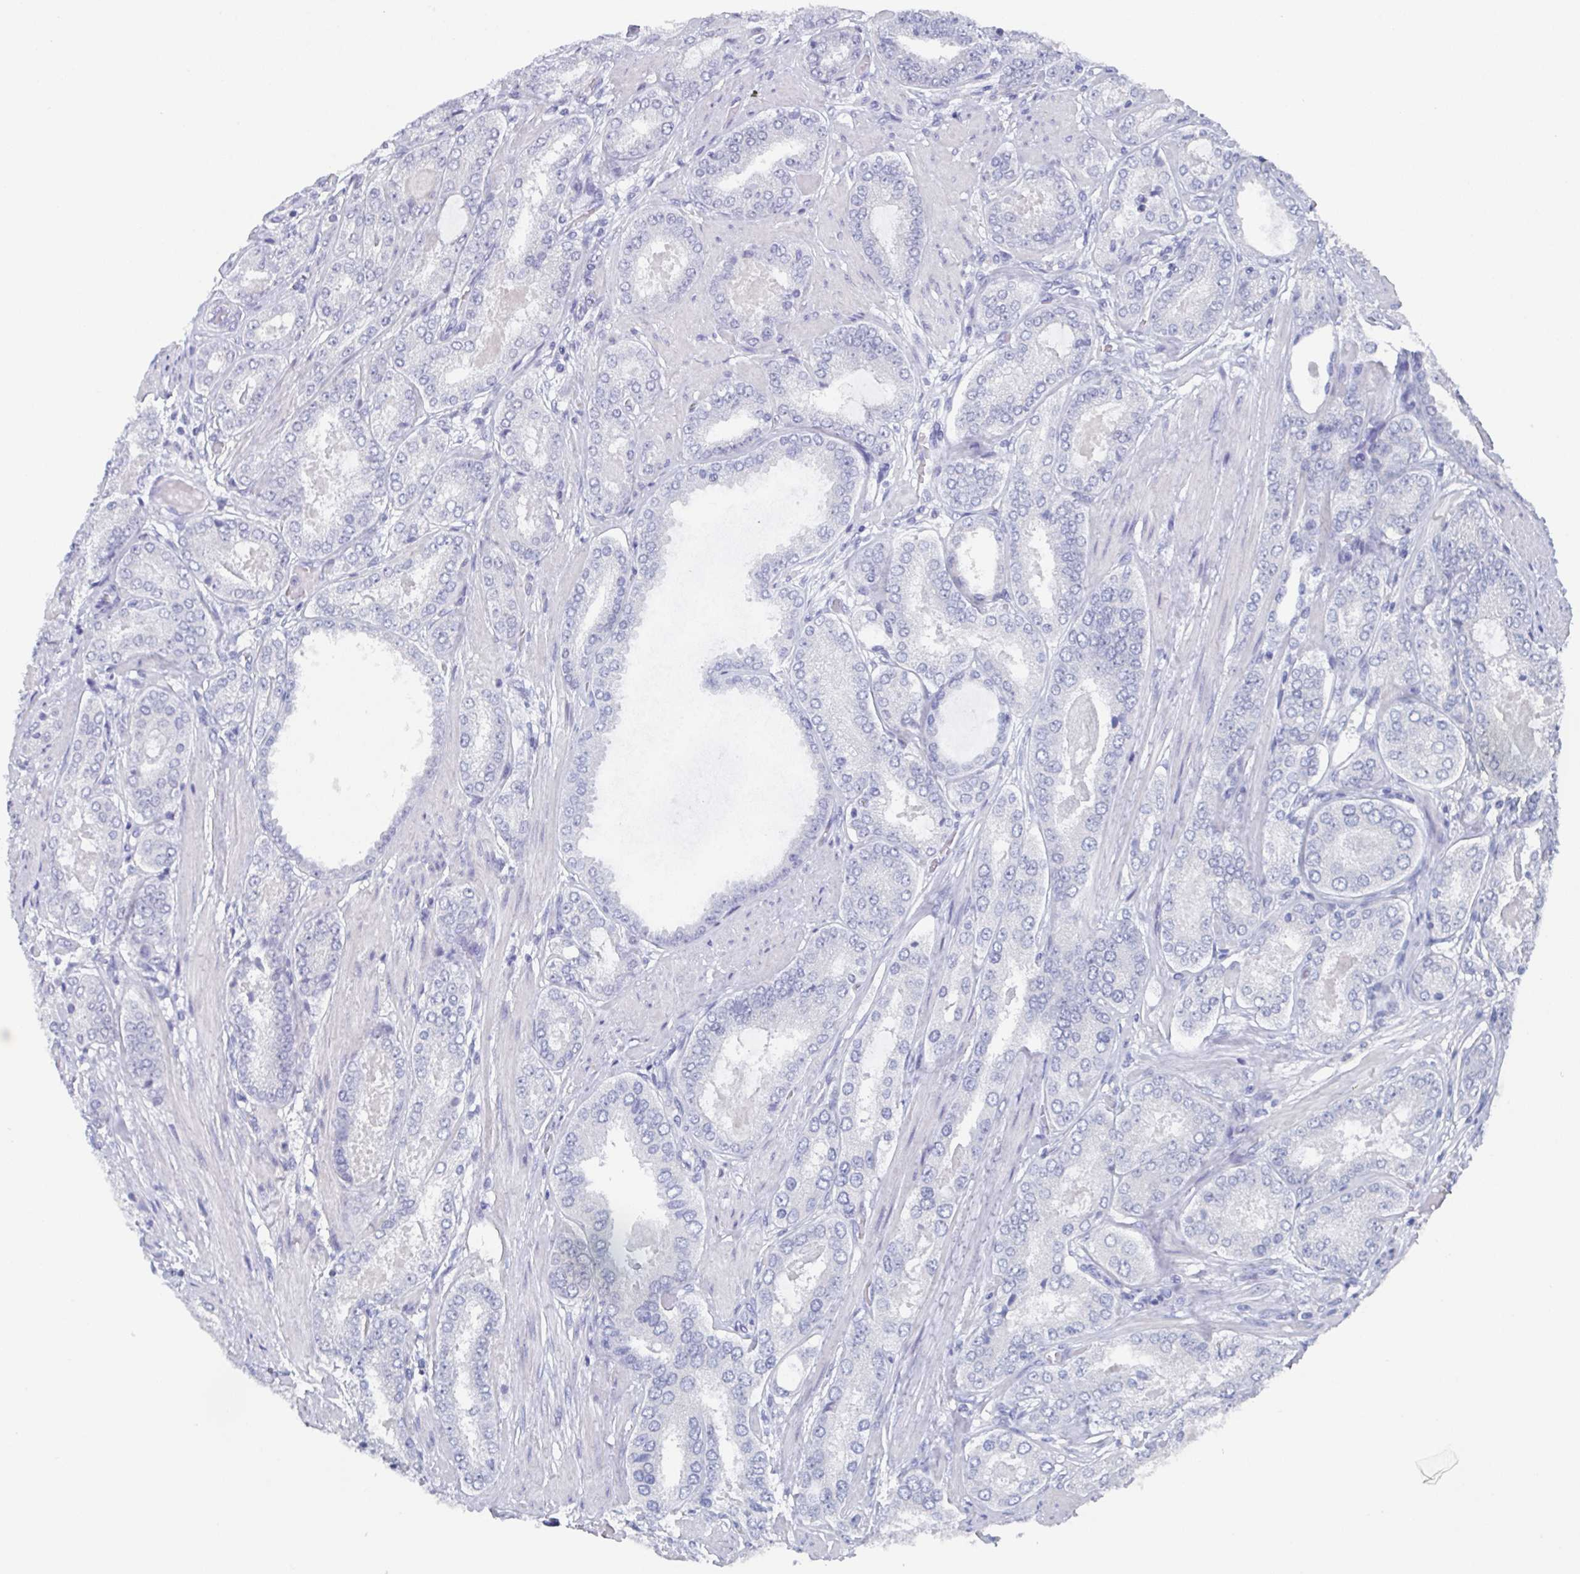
{"staining": {"intensity": "negative", "quantity": "none", "location": "none"}, "tissue": "prostate cancer", "cell_type": "Tumor cells", "image_type": "cancer", "snomed": [{"axis": "morphology", "description": "Adenocarcinoma, High grade"}, {"axis": "topography", "description": "Prostate"}], "caption": "Human prostate cancer (high-grade adenocarcinoma) stained for a protein using IHC reveals no expression in tumor cells.", "gene": "DYDC2", "patient": {"sex": "male", "age": 63}}